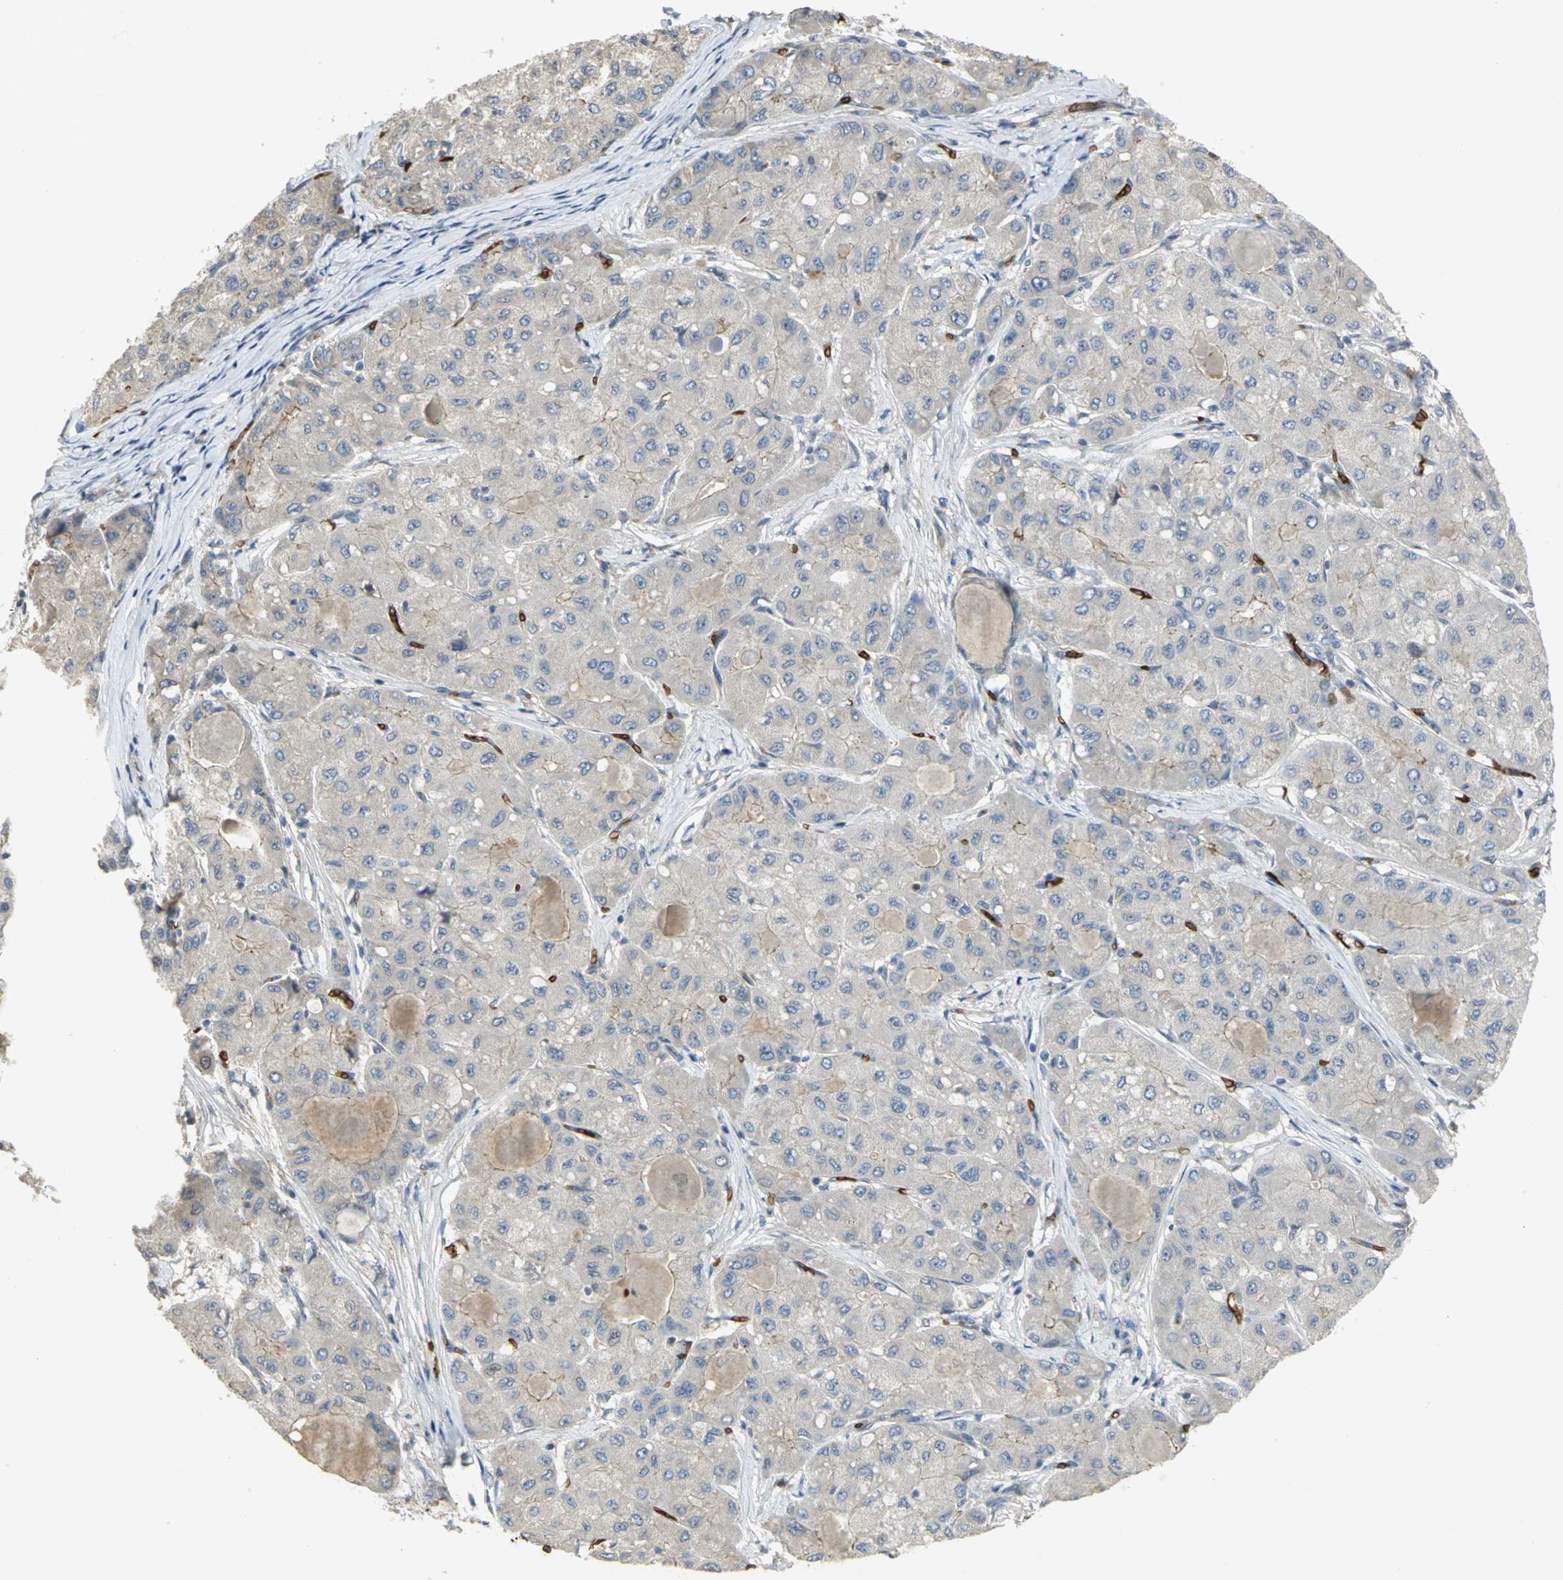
{"staining": {"intensity": "negative", "quantity": "none", "location": "none"}, "tissue": "liver cancer", "cell_type": "Tumor cells", "image_type": "cancer", "snomed": [{"axis": "morphology", "description": "Carcinoma, Hepatocellular, NOS"}, {"axis": "topography", "description": "Liver"}], "caption": "Human hepatocellular carcinoma (liver) stained for a protein using immunohistochemistry (IHC) displays no staining in tumor cells.", "gene": "ANK1", "patient": {"sex": "male", "age": 80}}